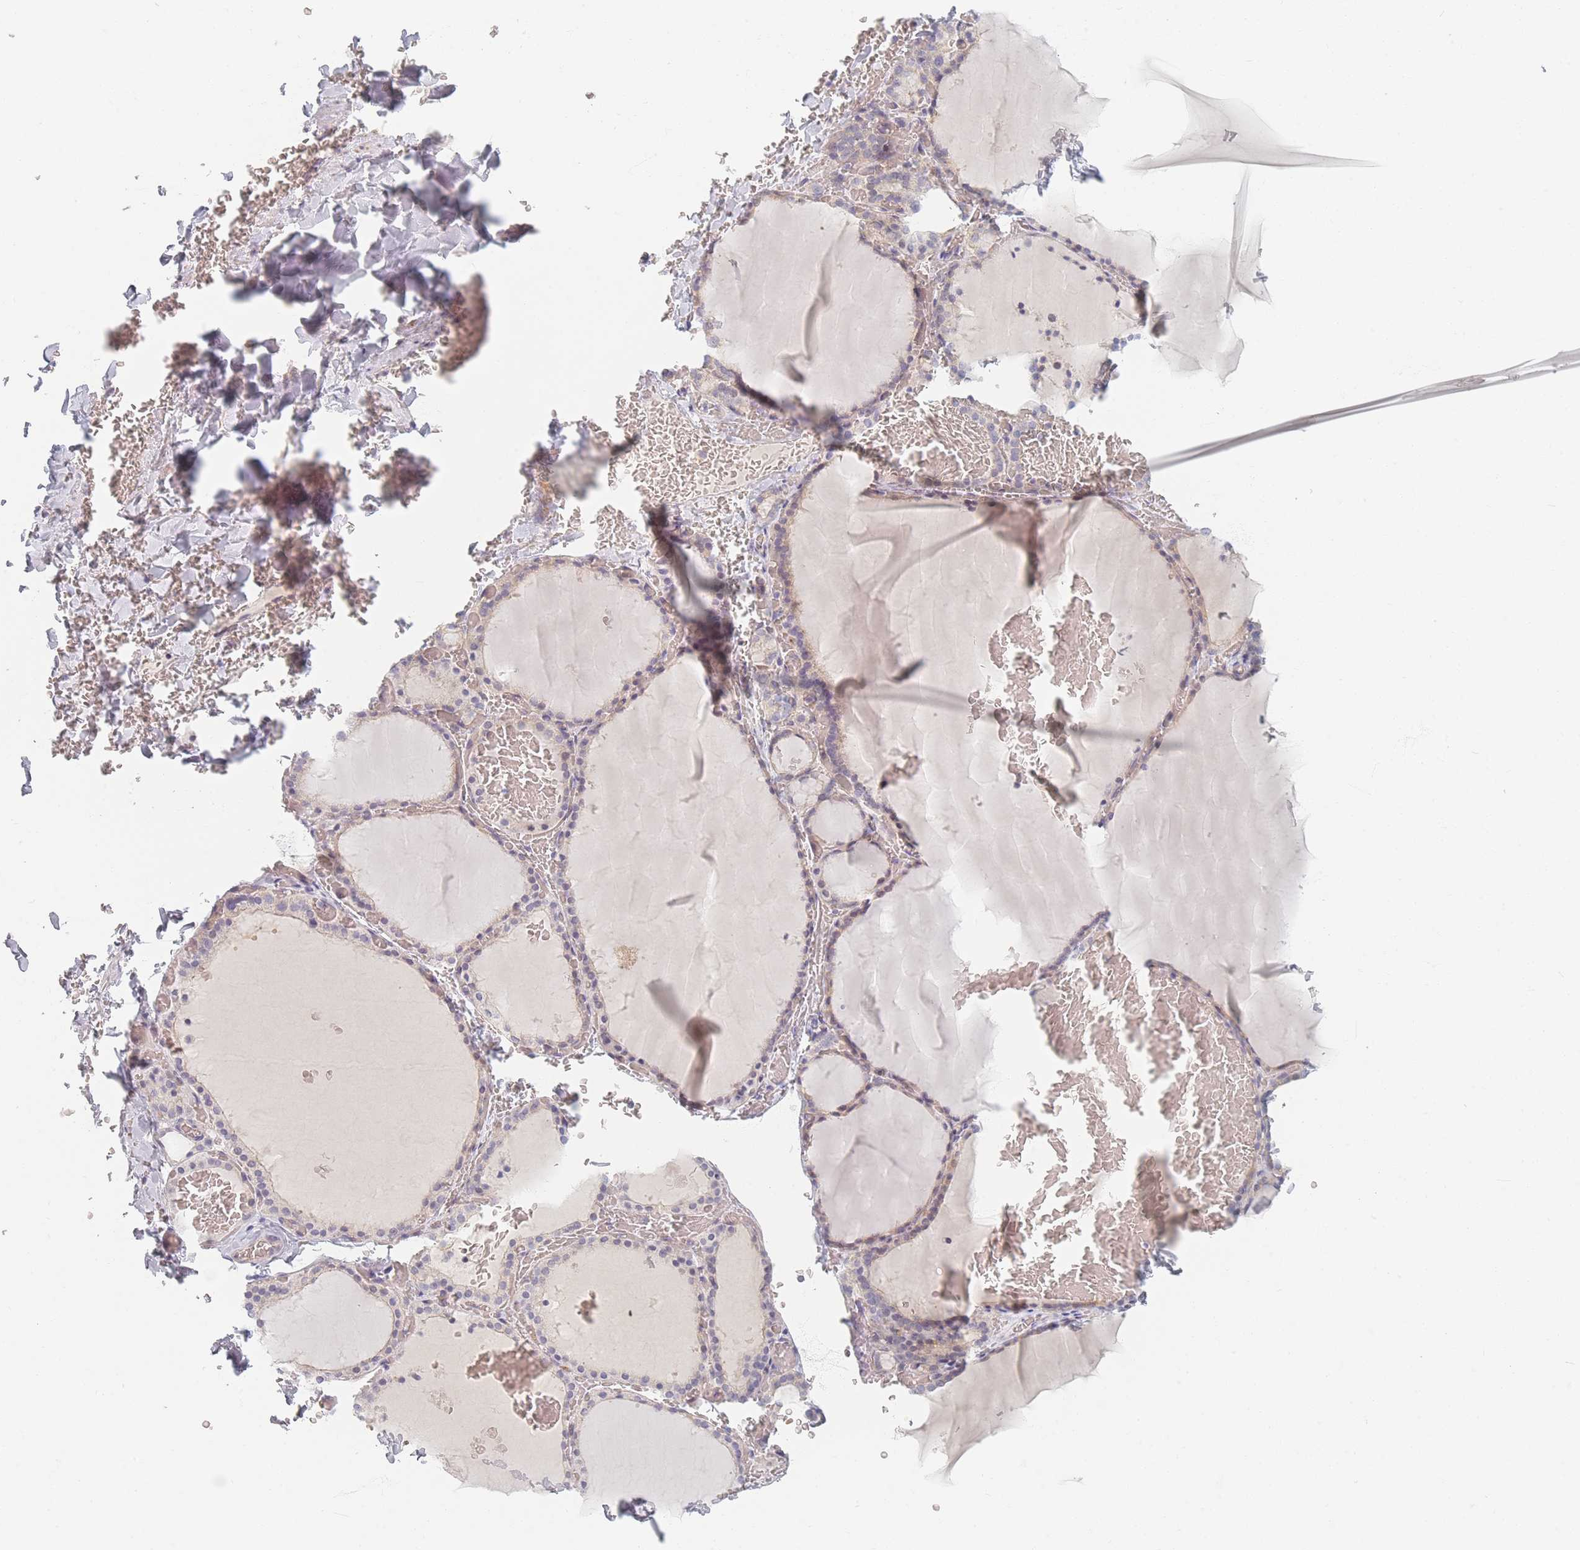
{"staining": {"intensity": "weak", "quantity": "25%-75%", "location": "cytoplasmic/membranous"}, "tissue": "thyroid gland", "cell_type": "Glandular cells", "image_type": "normal", "snomed": [{"axis": "morphology", "description": "Normal tissue, NOS"}, {"axis": "topography", "description": "Thyroid gland"}], "caption": "Immunohistochemistry photomicrograph of benign thyroid gland: thyroid gland stained using immunohistochemistry exhibits low levels of weak protein expression localized specifically in the cytoplasmic/membranous of glandular cells, appearing as a cytoplasmic/membranous brown color.", "gene": "TMOD1", "patient": {"sex": "female", "age": 39}}